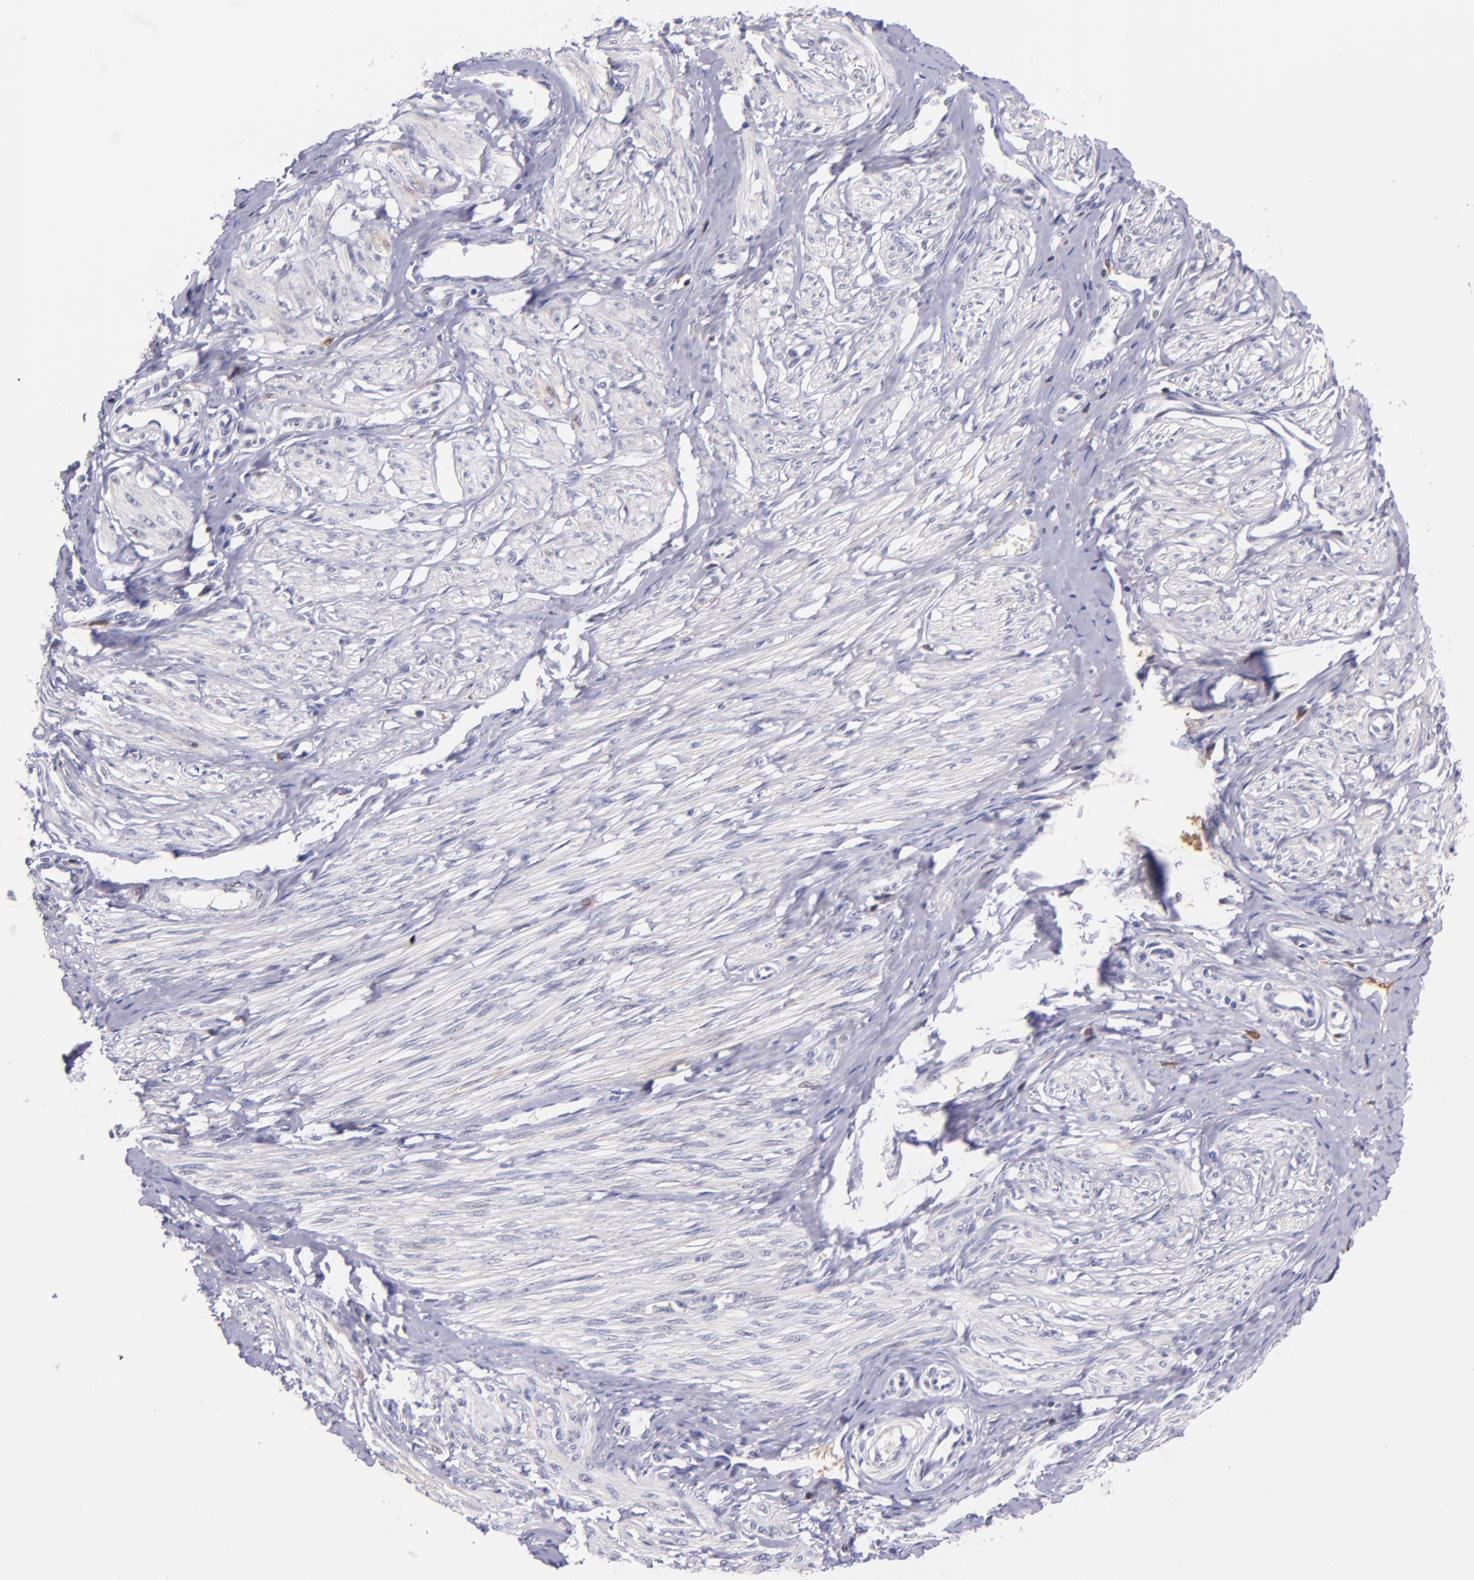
{"staining": {"intensity": "negative", "quantity": "none", "location": "none"}, "tissue": "smooth muscle", "cell_type": "Smooth muscle cells", "image_type": "normal", "snomed": [{"axis": "morphology", "description": "Normal tissue, NOS"}, {"axis": "topography", "description": "Smooth muscle"}, {"axis": "topography", "description": "Uterus"}], "caption": "Immunohistochemical staining of benign smooth muscle demonstrates no significant expression in smooth muscle cells.", "gene": "KNG1", "patient": {"sex": "female", "age": 39}}